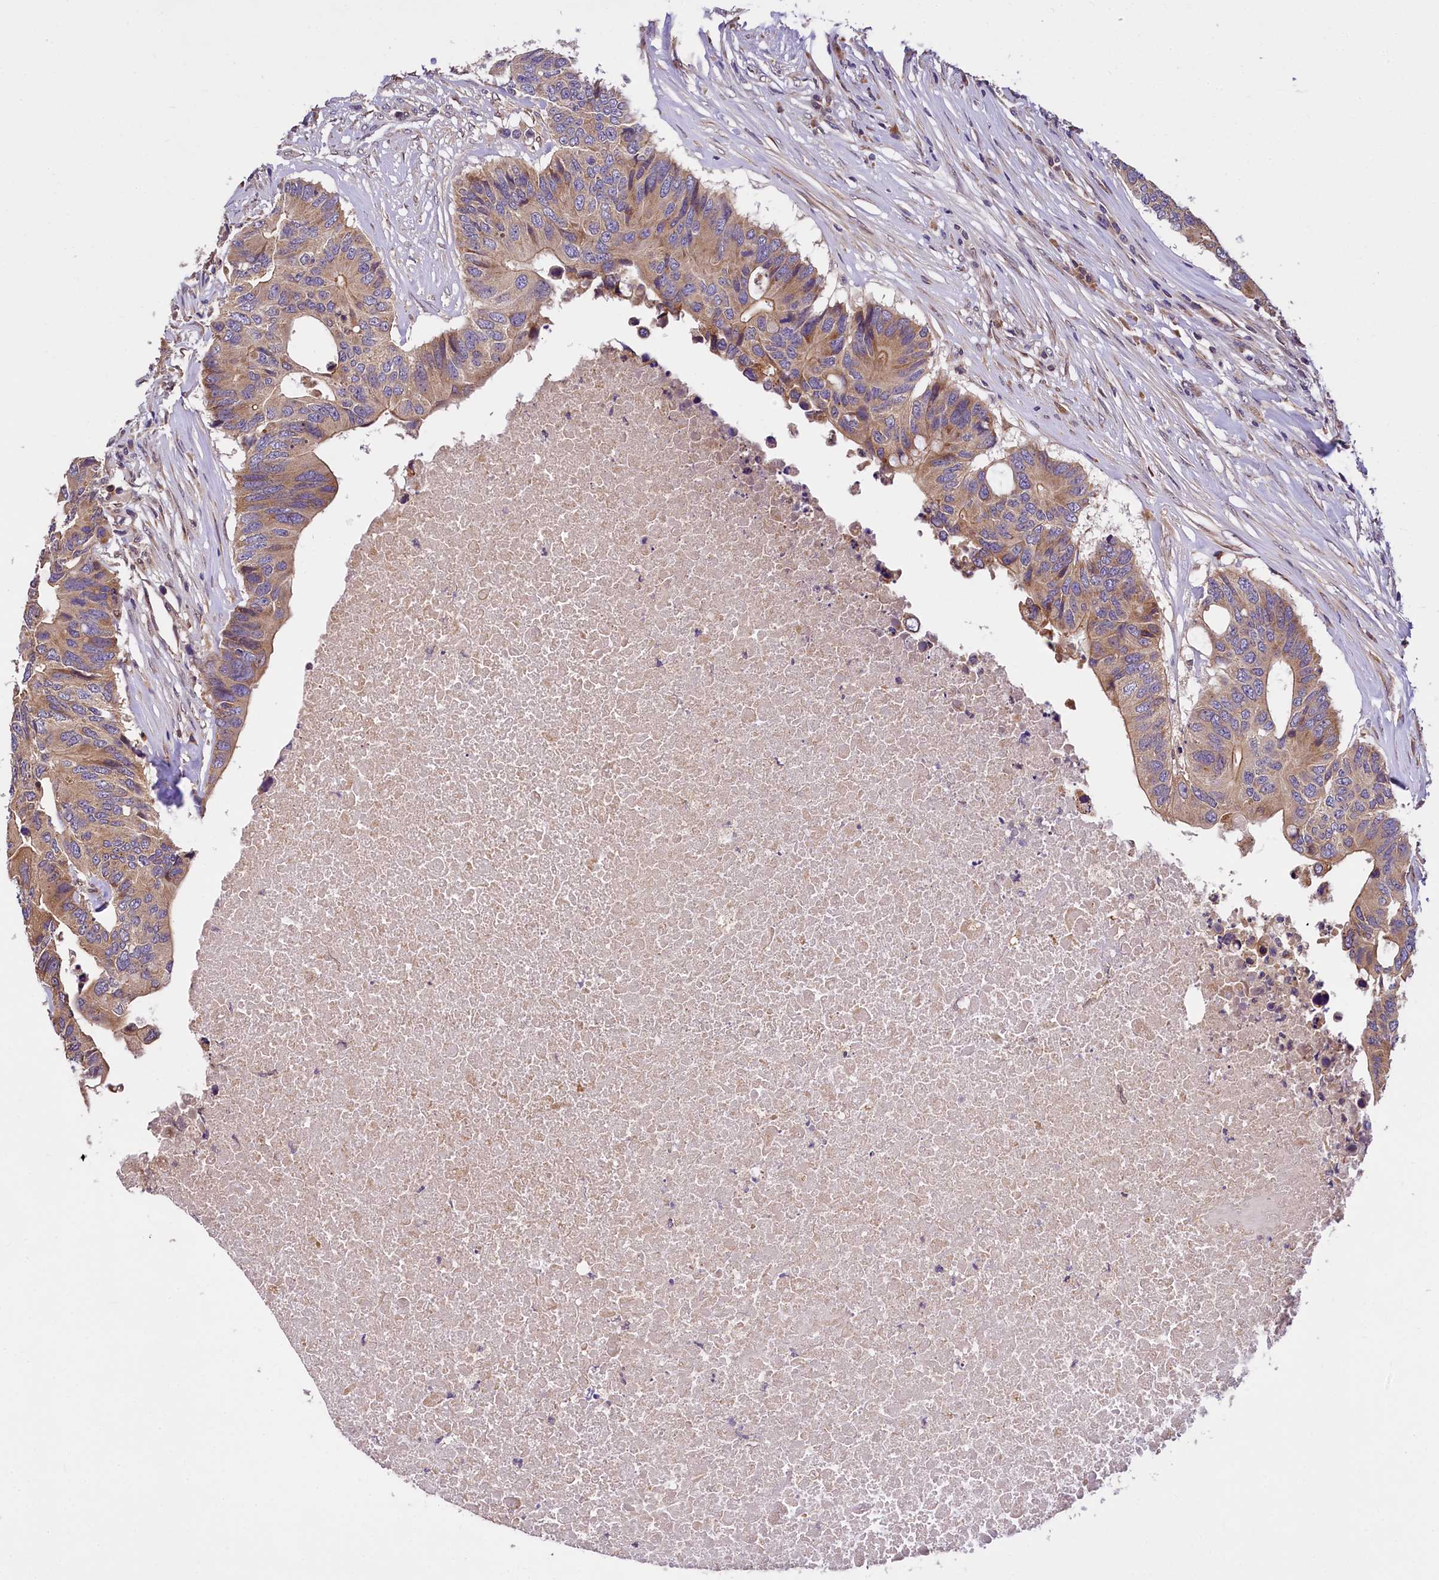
{"staining": {"intensity": "moderate", "quantity": ">75%", "location": "cytoplasmic/membranous"}, "tissue": "colorectal cancer", "cell_type": "Tumor cells", "image_type": "cancer", "snomed": [{"axis": "morphology", "description": "Adenocarcinoma, NOS"}, {"axis": "topography", "description": "Colon"}], "caption": "This is a photomicrograph of IHC staining of colorectal cancer, which shows moderate staining in the cytoplasmic/membranous of tumor cells.", "gene": "SUPV3L1", "patient": {"sex": "male", "age": 71}}